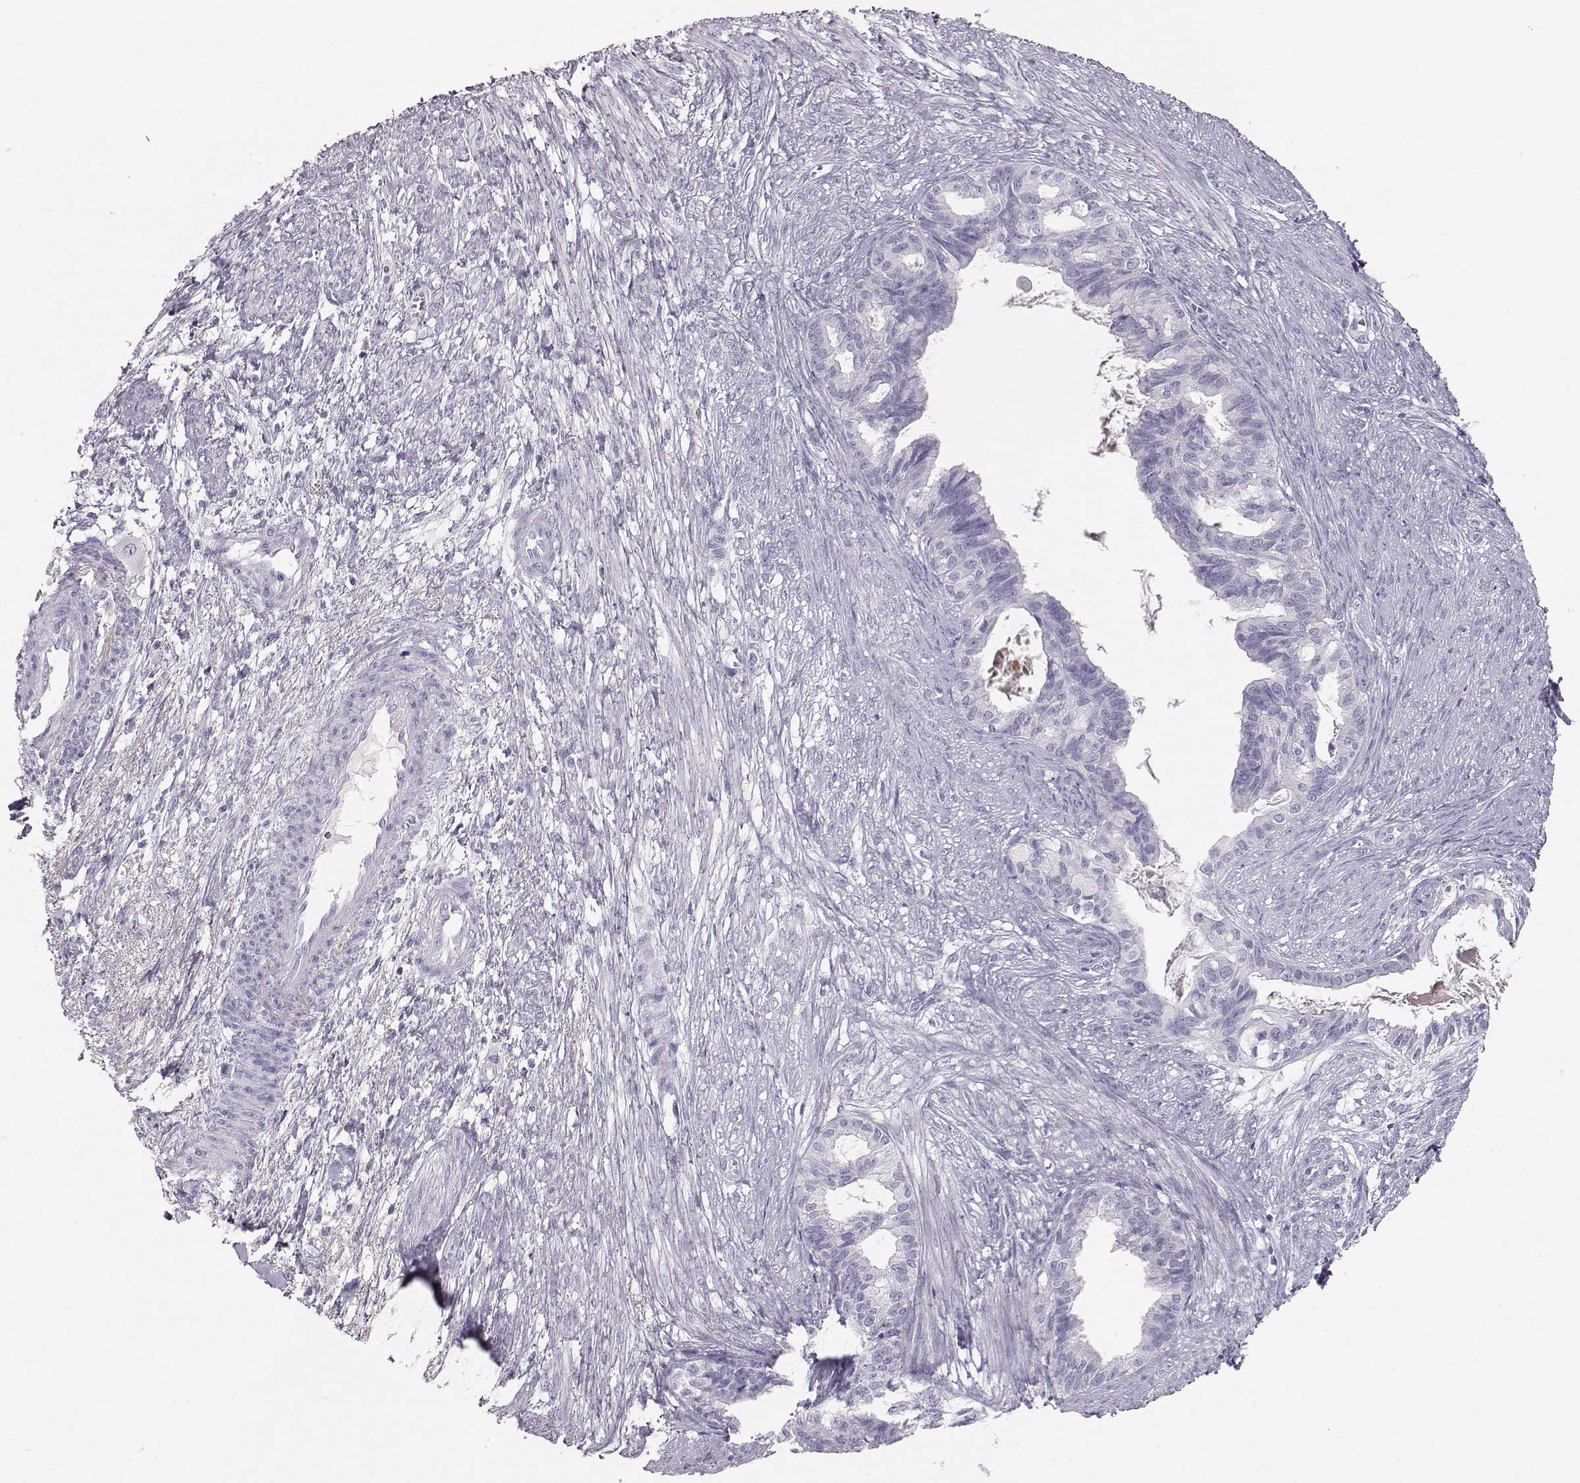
{"staining": {"intensity": "negative", "quantity": "none", "location": "none"}, "tissue": "endometrial cancer", "cell_type": "Tumor cells", "image_type": "cancer", "snomed": [{"axis": "morphology", "description": "Adenocarcinoma, NOS"}, {"axis": "topography", "description": "Endometrium"}], "caption": "An image of human endometrial adenocarcinoma is negative for staining in tumor cells.", "gene": "KRTAP16-1", "patient": {"sex": "female", "age": 86}}